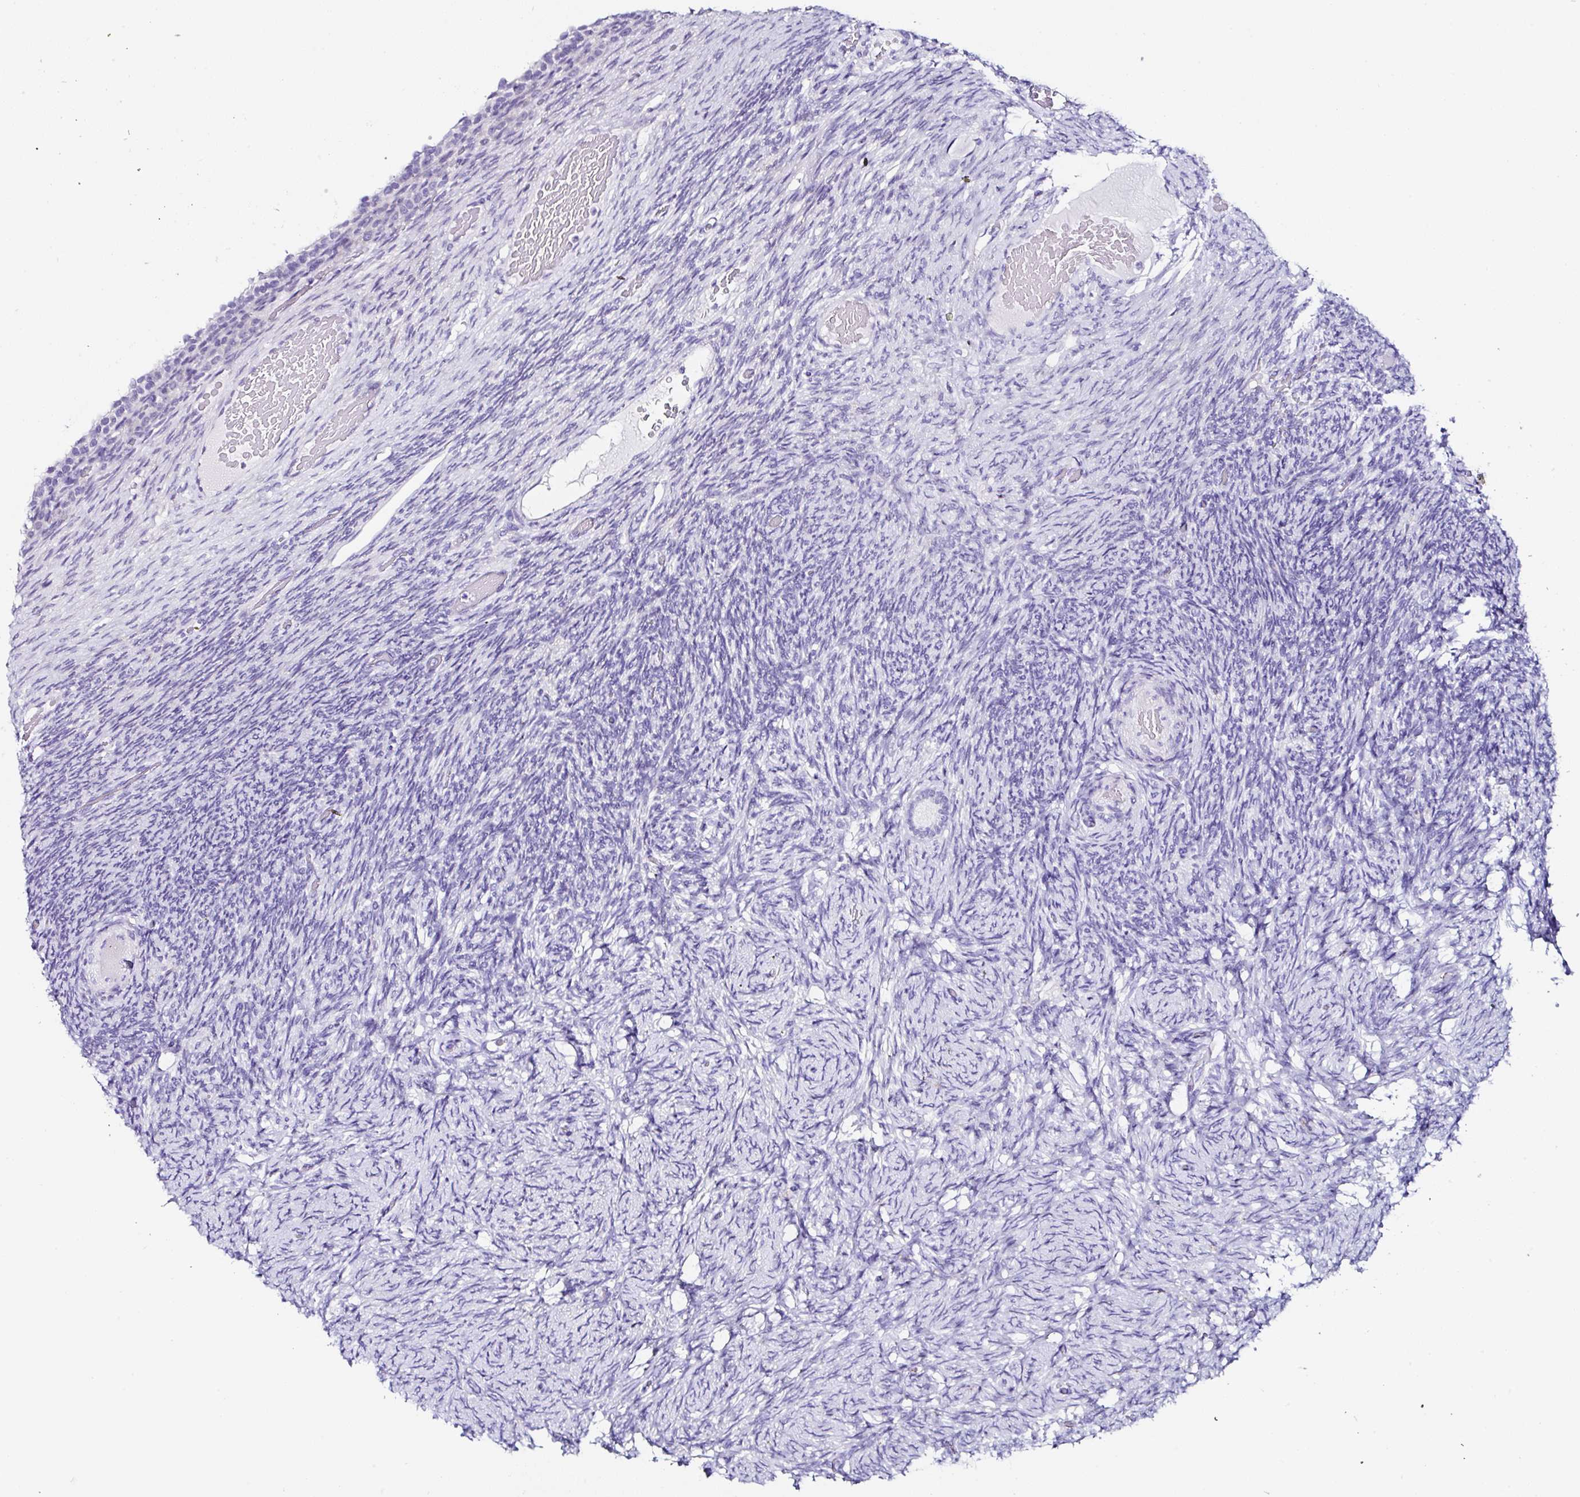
{"staining": {"intensity": "negative", "quantity": "none", "location": "none"}, "tissue": "ovary", "cell_type": "Follicle cells", "image_type": "normal", "snomed": [{"axis": "morphology", "description": "Normal tissue, NOS"}, {"axis": "topography", "description": "Ovary"}], "caption": "The immunohistochemistry micrograph has no significant staining in follicle cells of ovary. (DAB (3,3'-diaminobenzidine) immunohistochemistry (IHC) visualized using brightfield microscopy, high magnification).", "gene": "UGT3A1", "patient": {"sex": "female", "age": 34}}